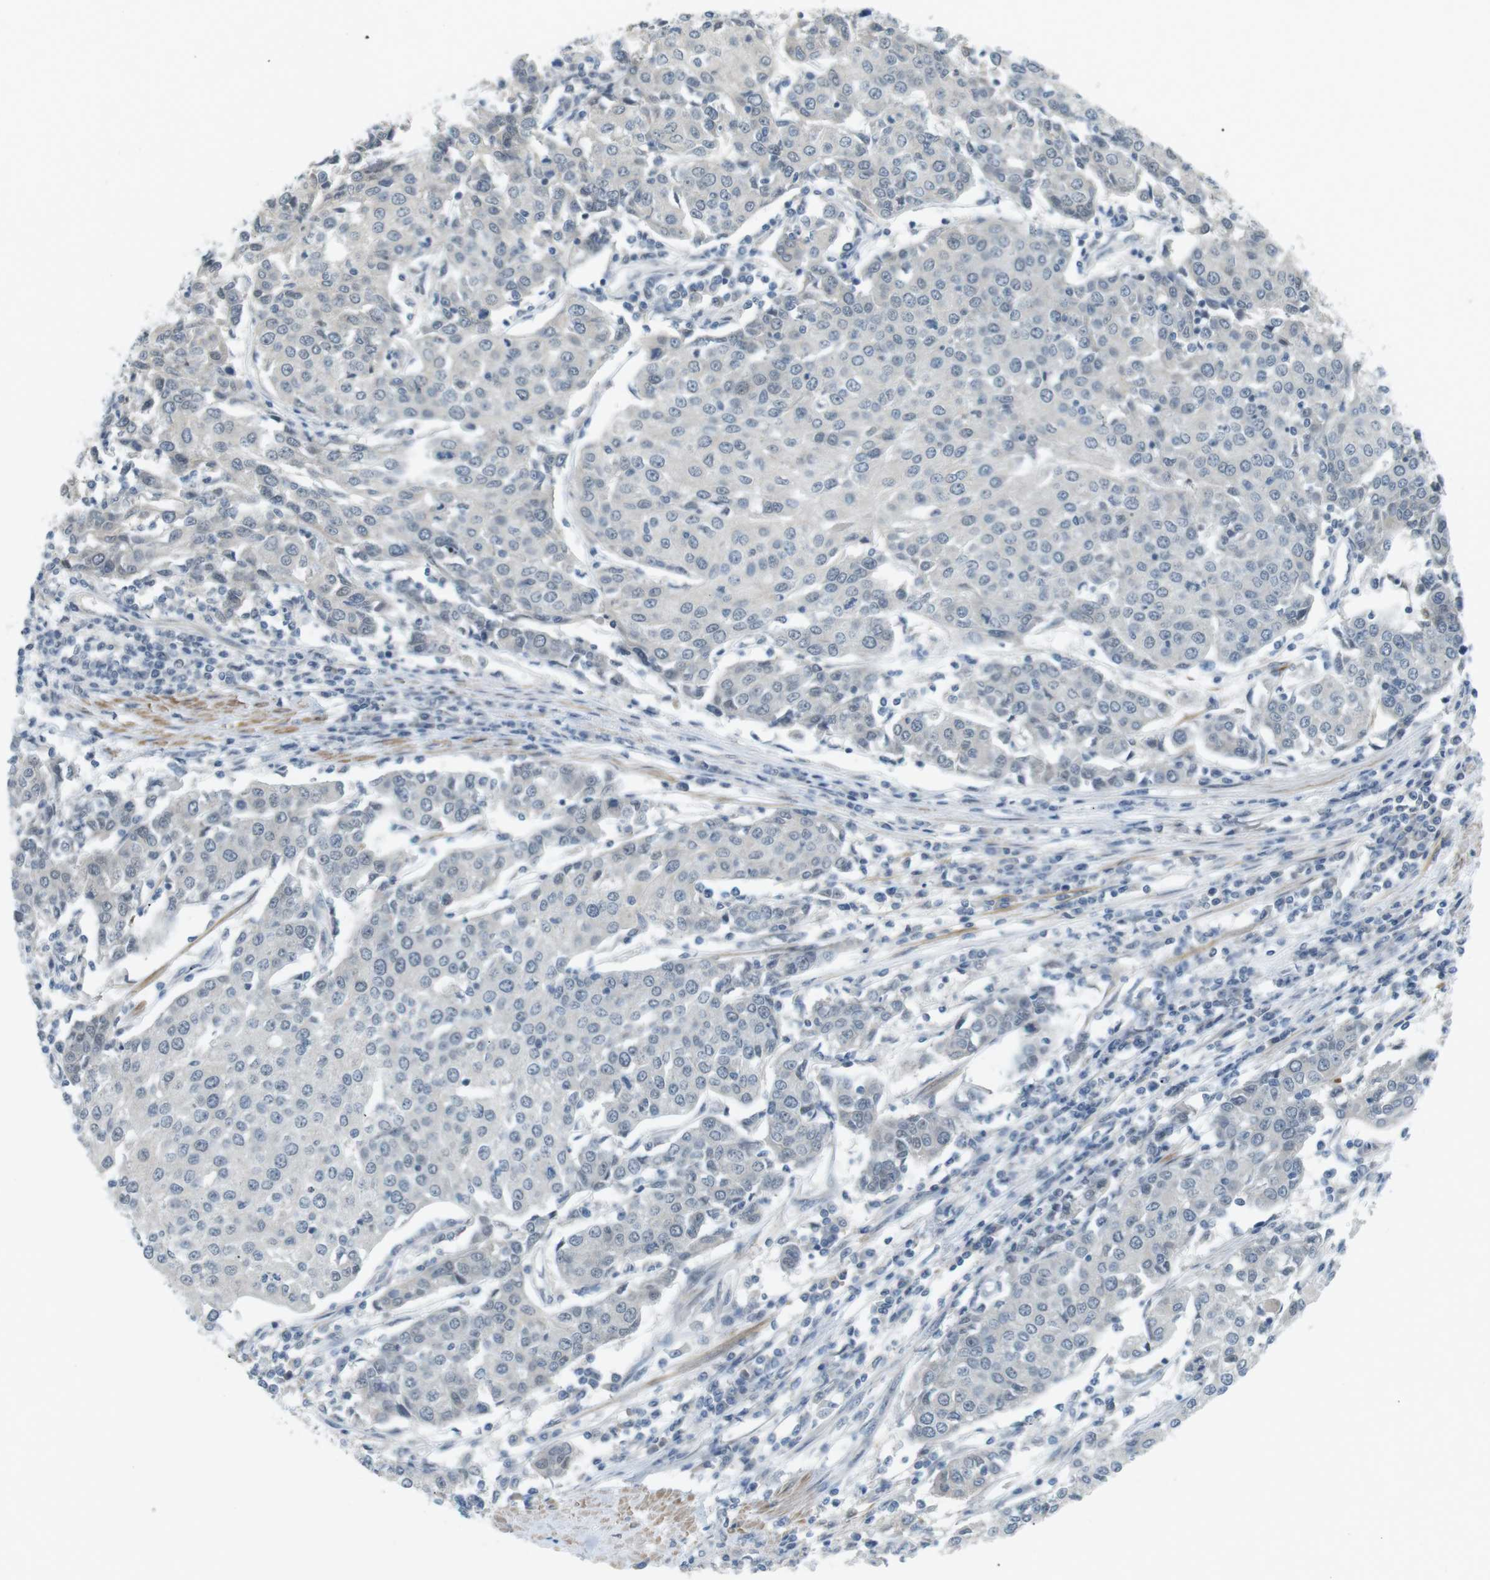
{"staining": {"intensity": "negative", "quantity": "none", "location": "none"}, "tissue": "urothelial cancer", "cell_type": "Tumor cells", "image_type": "cancer", "snomed": [{"axis": "morphology", "description": "Urothelial carcinoma, High grade"}, {"axis": "topography", "description": "Urinary bladder"}], "caption": "Tumor cells are negative for protein expression in human urothelial cancer. (DAB (3,3'-diaminobenzidine) IHC, high magnification).", "gene": "RTN3", "patient": {"sex": "female", "age": 85}}